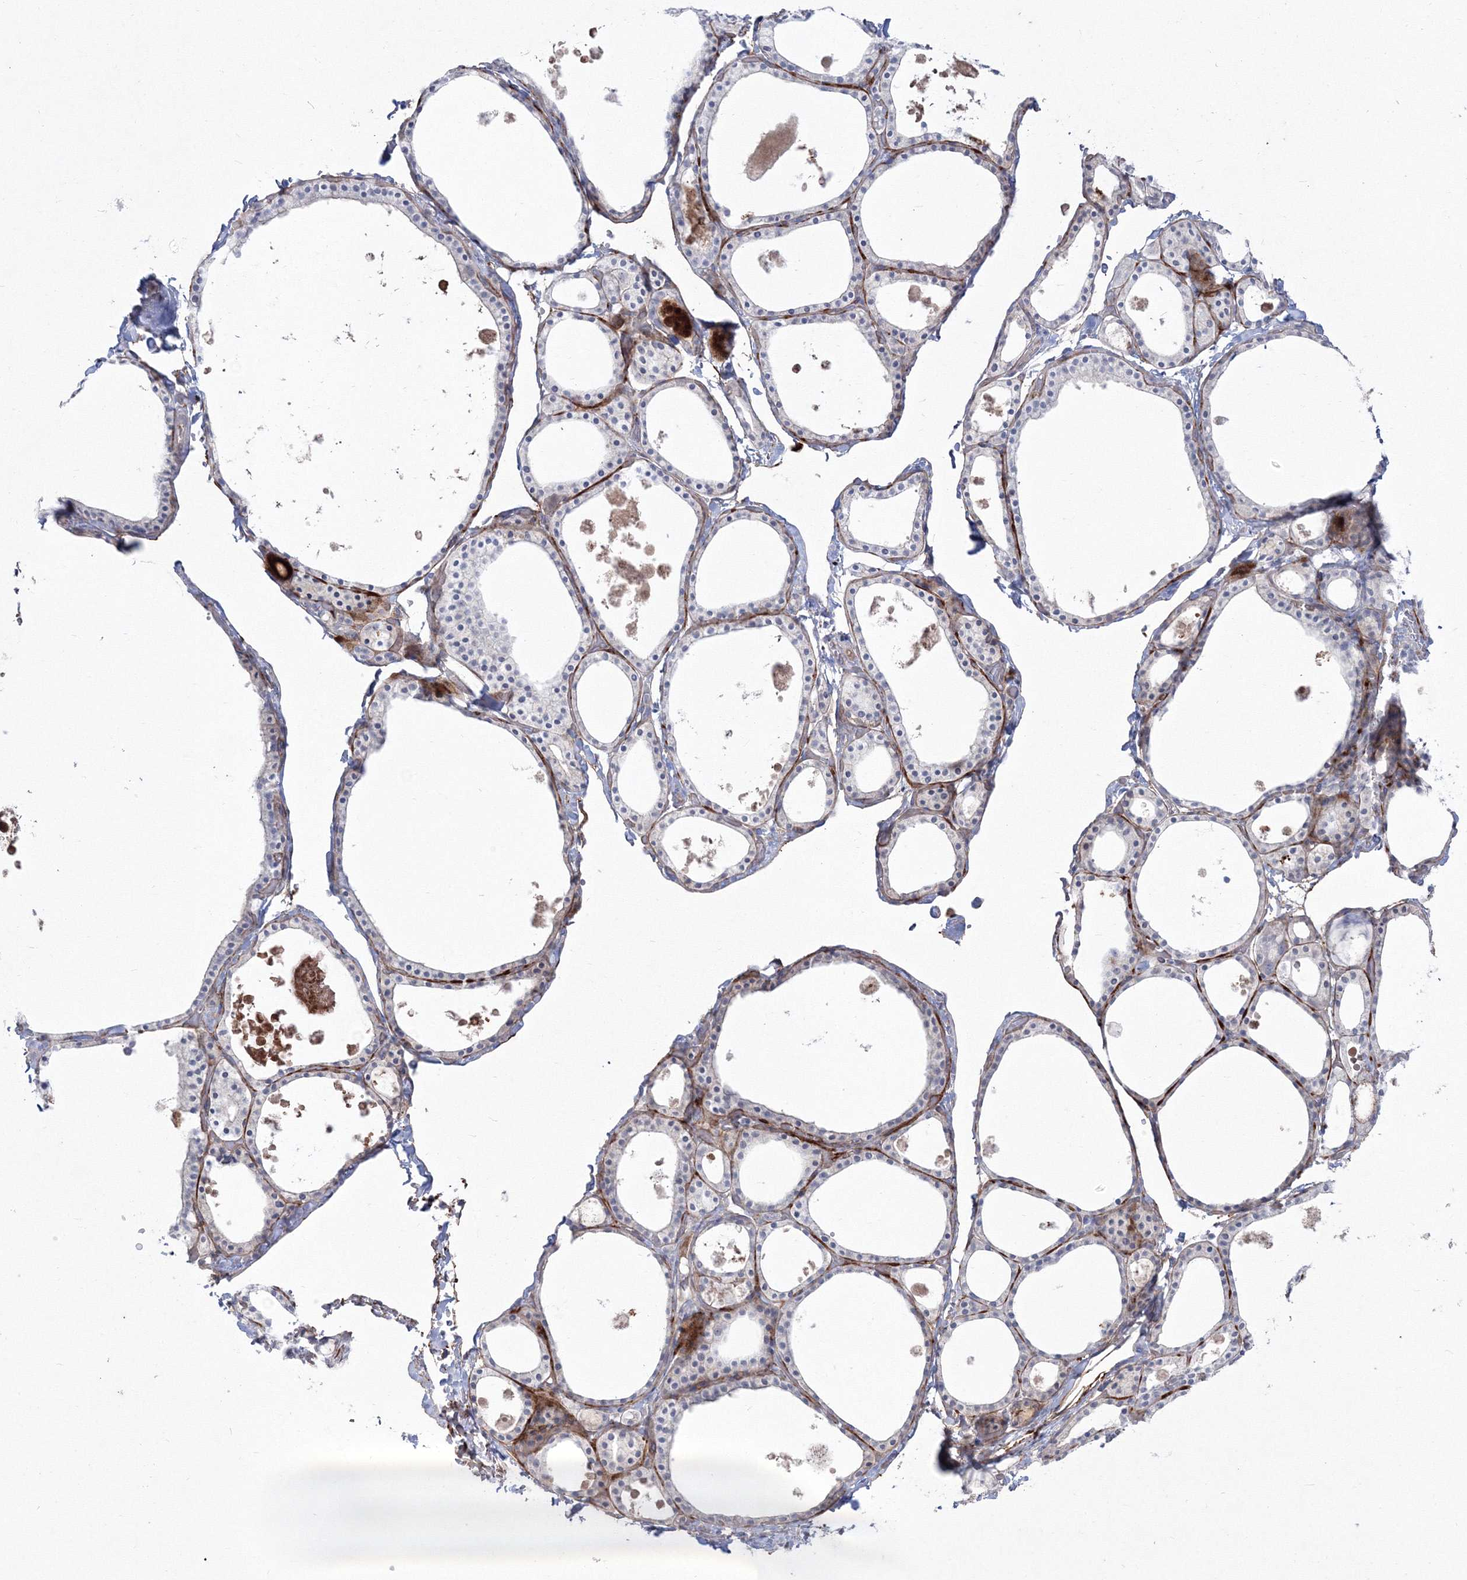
{"staining": {"intensity": "negative", "quantity": "none", "location": "none"}, "tissue": "thyroid gland", "cell_type": "Glandular cells", "image_type": "normal", "snomed": [{"axis": "morphology", "description": "Normal tissue, NOS"}, {"axis": "topography", "description": "Thyroid gland"}], "caption": "IHC micrograph of benign human thyroid gland stained for a protein (brown), which shows no staining in glandular cells.", "gene": "HYAL2", "patient": {"sex": "male", "age": 56}}